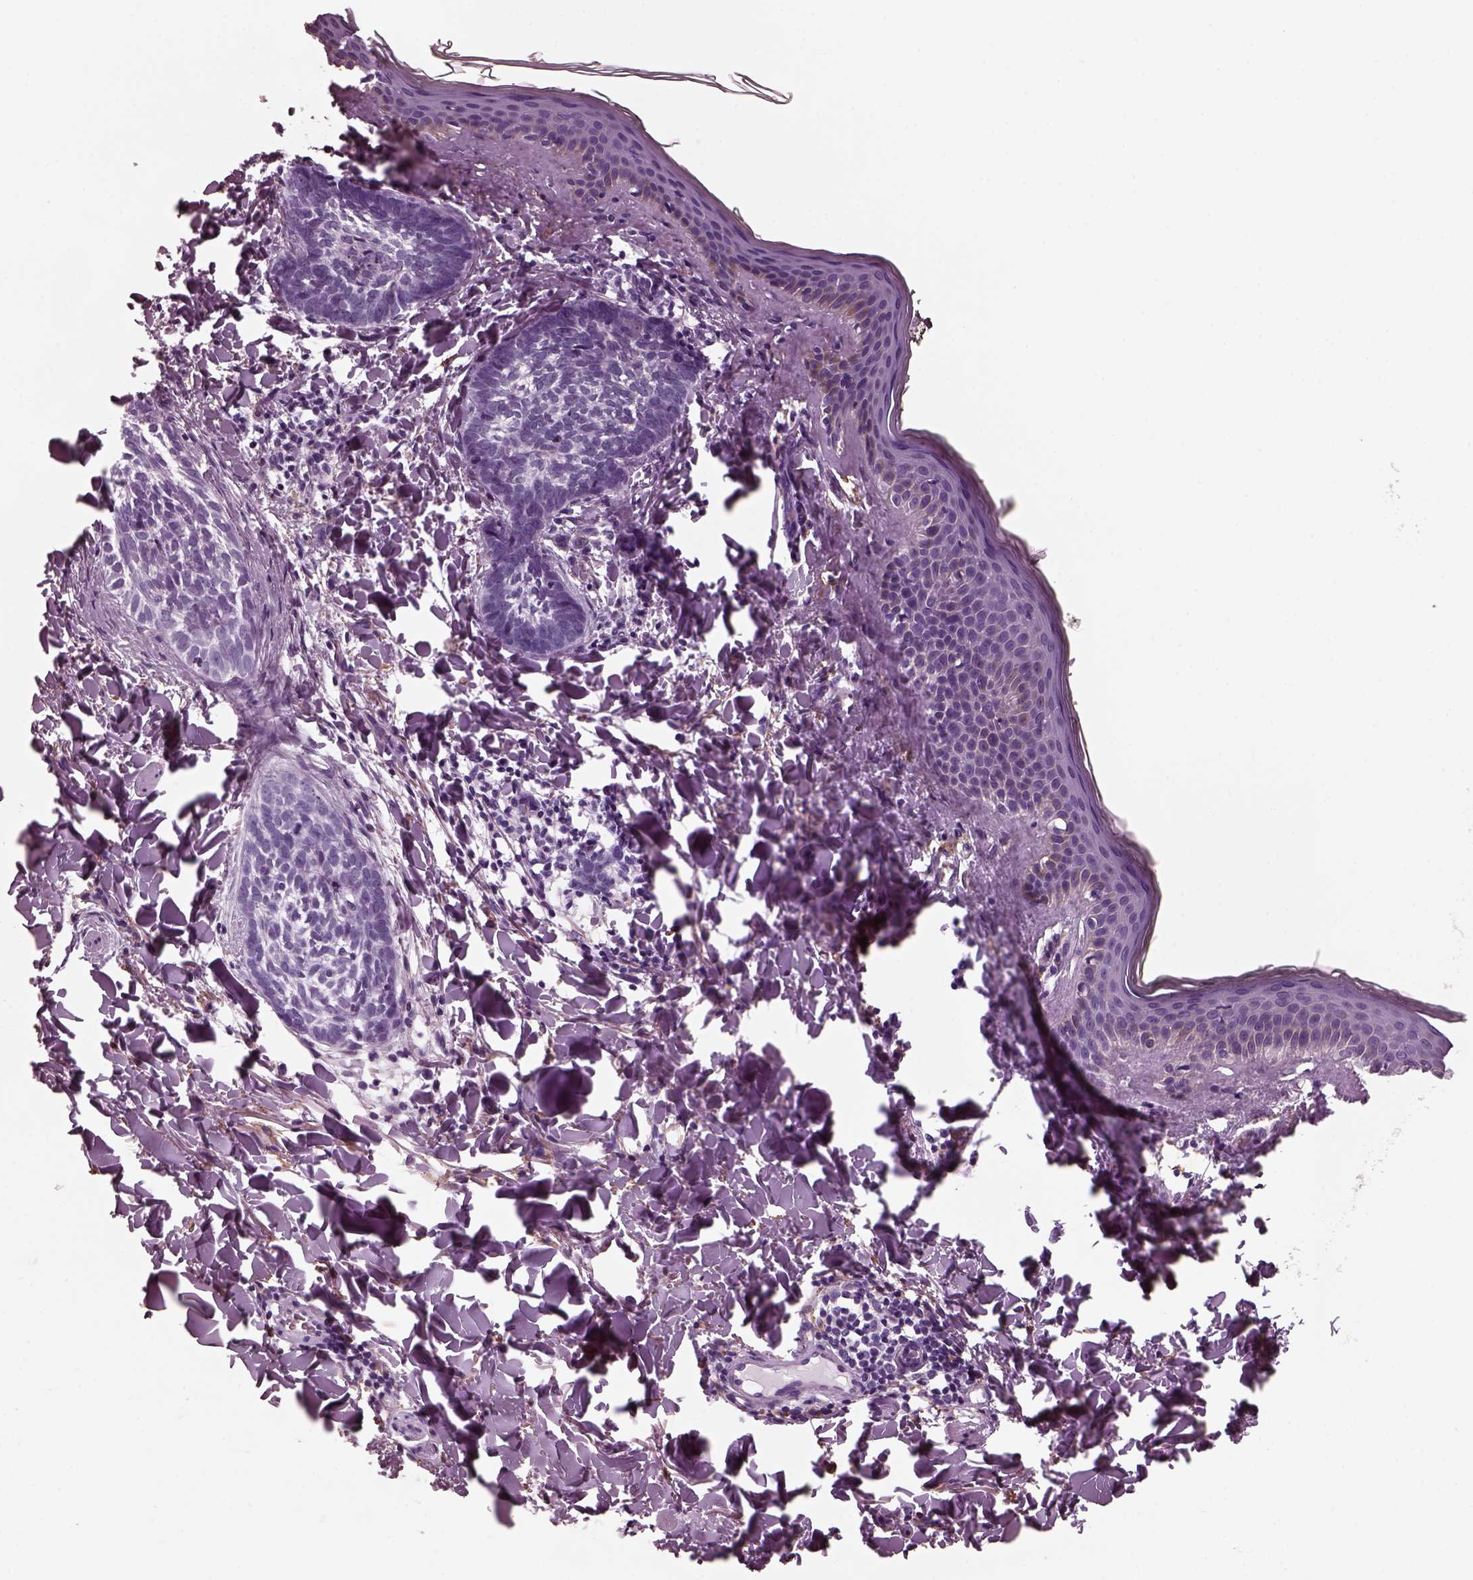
{"staining": {"intensity": "negative", "quantity": "none", "location": "none"}, "tissue": "skin cancer", "cell_type": "Tumor cells", "image_type": "cancer", "snomed": [{"axis": "morphology", "description": "Normal tissue, NOS"}, {"axis": "morphology", "description": "Basal cell carcinoma"}, {"axis": "topography", "description": "Skin"}], "caption": "High magnification brightfield microscopy of skin cancer stained with DAB (brown) and counterstained with hematoxylin (blue): tumor cells show no significant expression.", "gene": "CGA", "patient": {"sex": "male", "age": 46}}